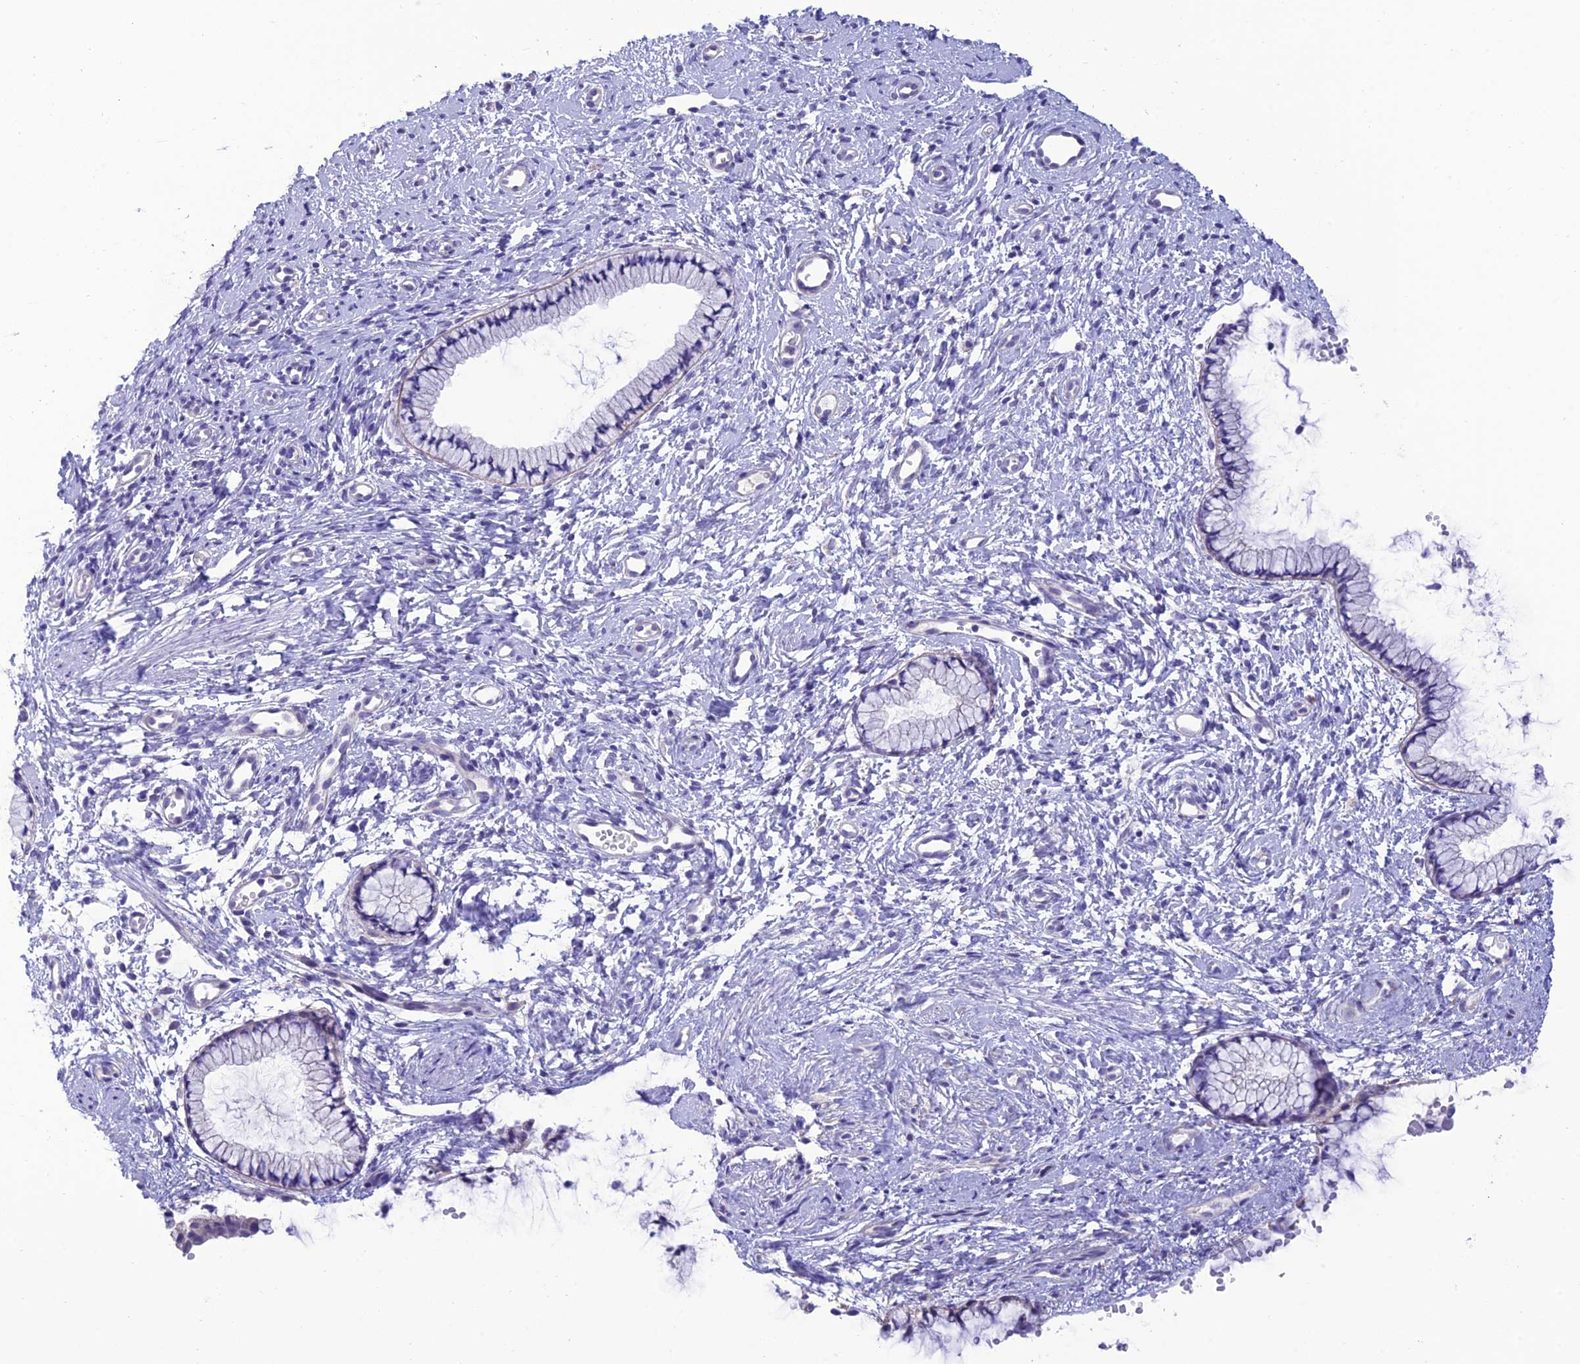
{"staining": {"intensity": "negative", "quantity": "none", "location": "none"}, "tissue": "cervix", "cell_type": "Glandular cells", "image_type": "normal", "snomed": [{"axis": "morphology", "description": "Normal tissue, NOS"}, {"axis": "topography", "description": "Cervix"}], "caption": "The image exhibits no significant staining in glandular cells of cervix. The staining is performed using DAB brown chromogen with nuclei counter-stained in using hematoxylin.", "gene": "C17orf67", "patient": {"sex": "female", "age": 57}}